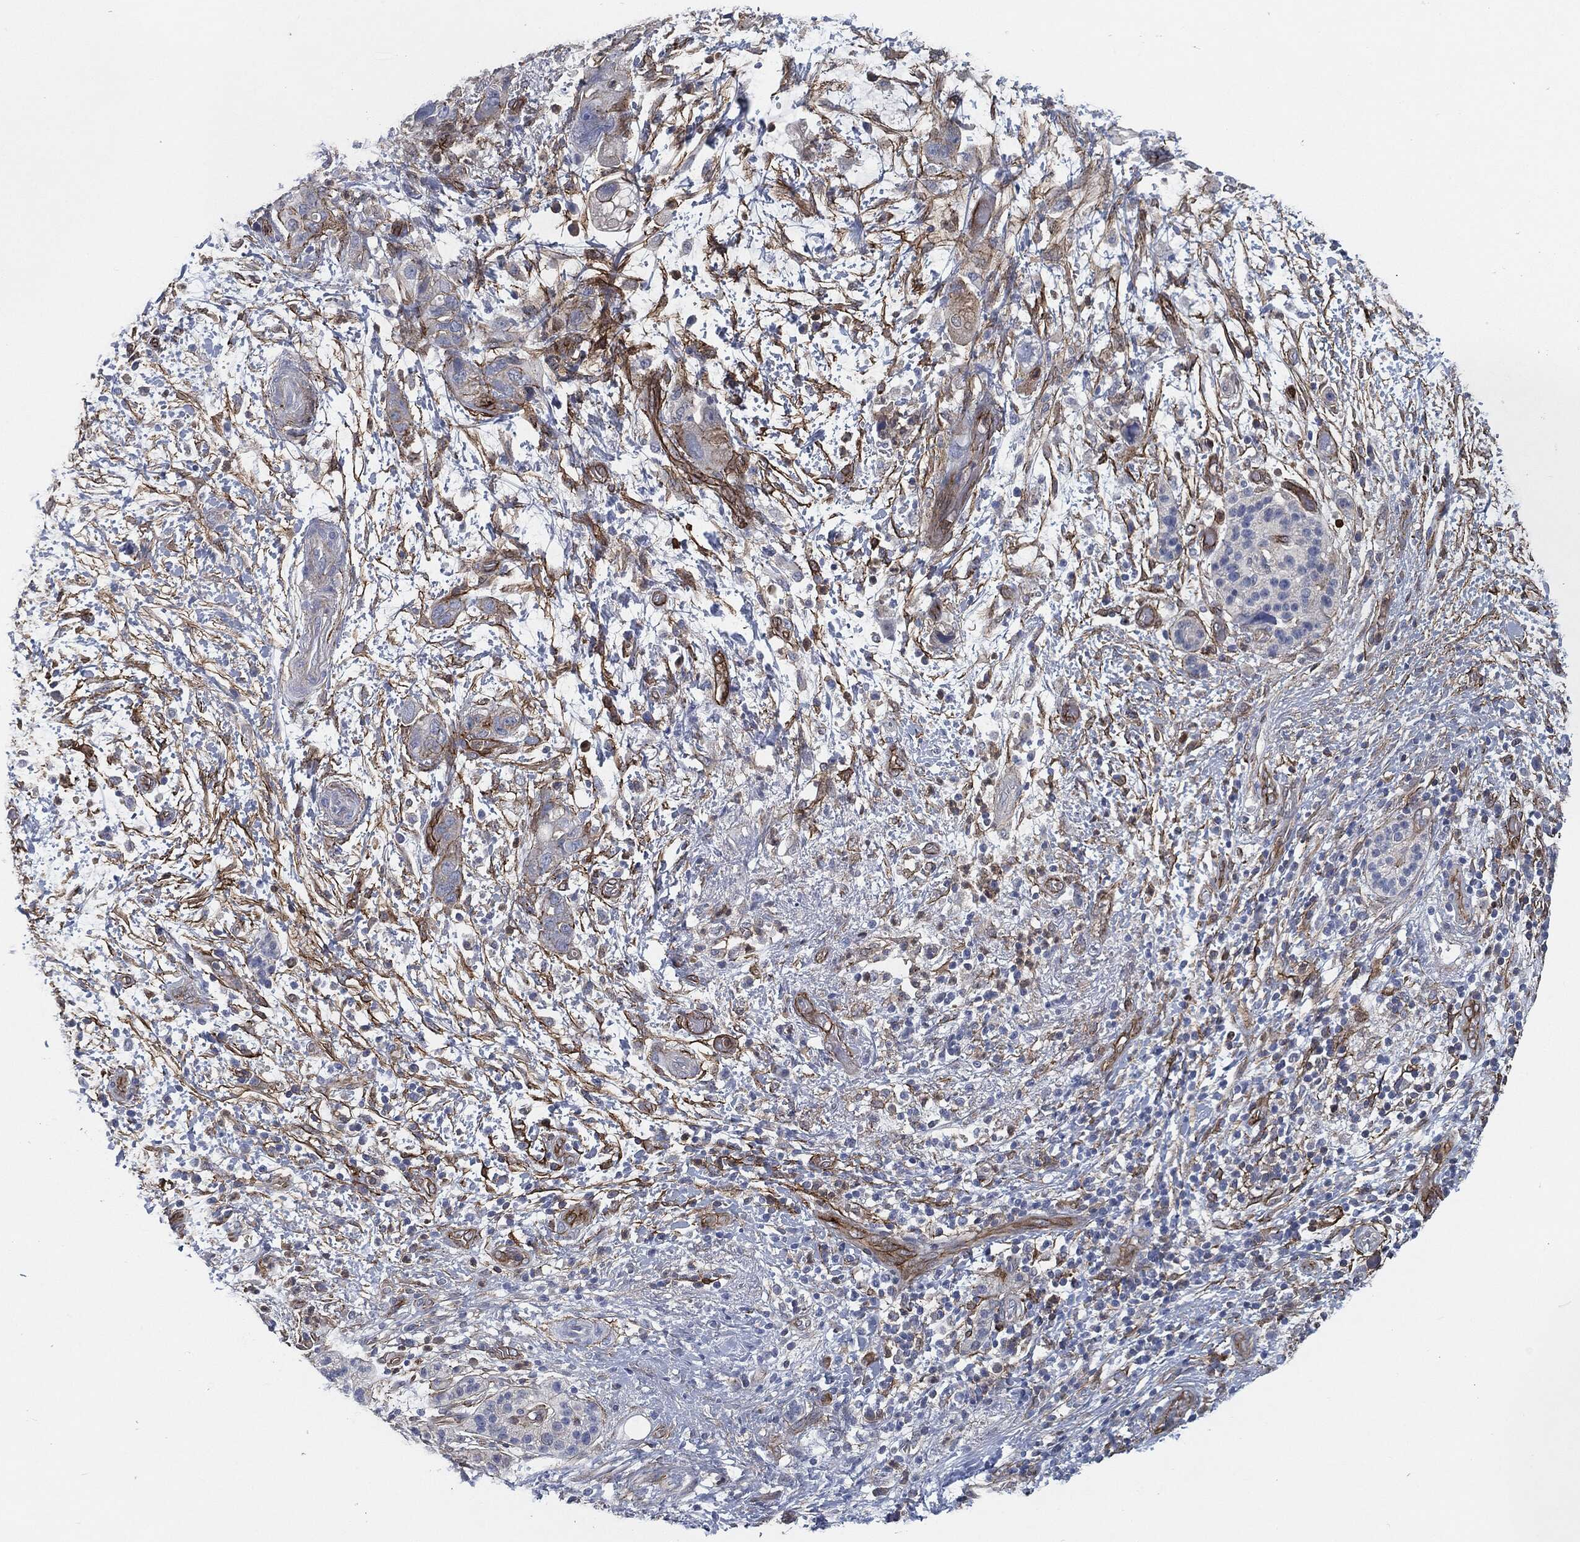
{"staining": {"intensity": "strong", "quantity": "<25%", "location": "cytoplasmic/membranous"}, "tissue": "pancreatic cancer", "cell_type": "Tumor cells", "image_type": "cancer", "snomed": [{"axis": "morphology", "description": "Adenocarcinoma, NOS"}, {"axis": "topography", "description": "Pancreas"}], "caption": "Pancreatic cancer (adenocarcinoma) tissue displays strong cytoplasmic/membranous positivity in approximately <25% of tumor cells, visualized by immunohistochemistry.", "gene": "SVIL", "patient": {"sex": "female", "age": 72}}